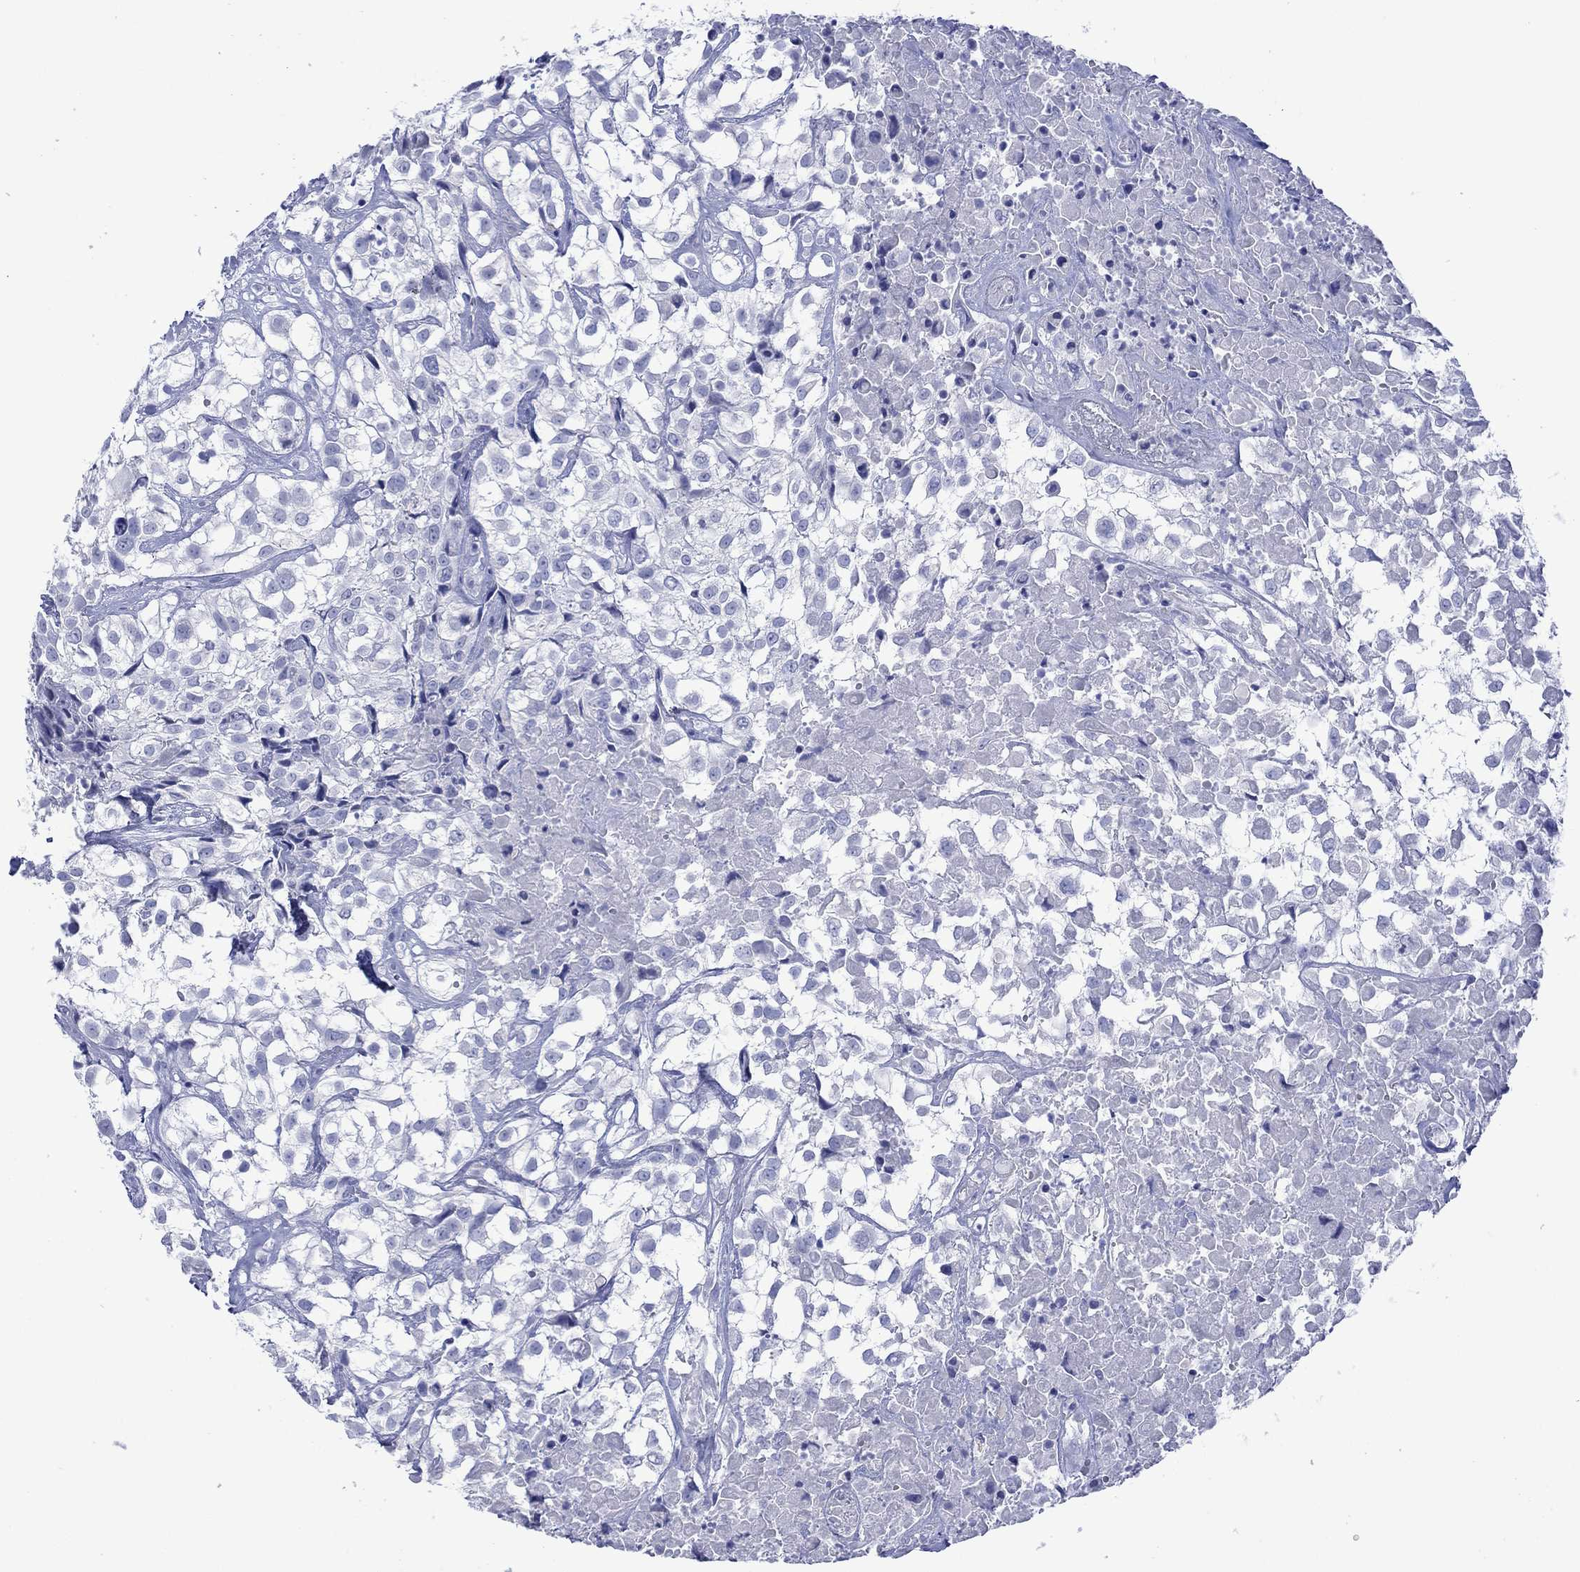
{"staining": {"intensity": "negative", "quantity": "none", "location": "none"}, "tissue": "urothelial cancer", "cell_type": "Tumor cells", "image_type": "cancer", "snomed": [{"axis": "morphology", "description": "Urothelial carcinoma, High grade"}, {"axis": "topography", "description": "Urinary bladder"}], "caption": "Immunohistochemical staining of human urothelial cancer demonstrates no significant staining in tumor cells.", "gene": "MLANA", "patient": {"sex": "male", "age": 56}}